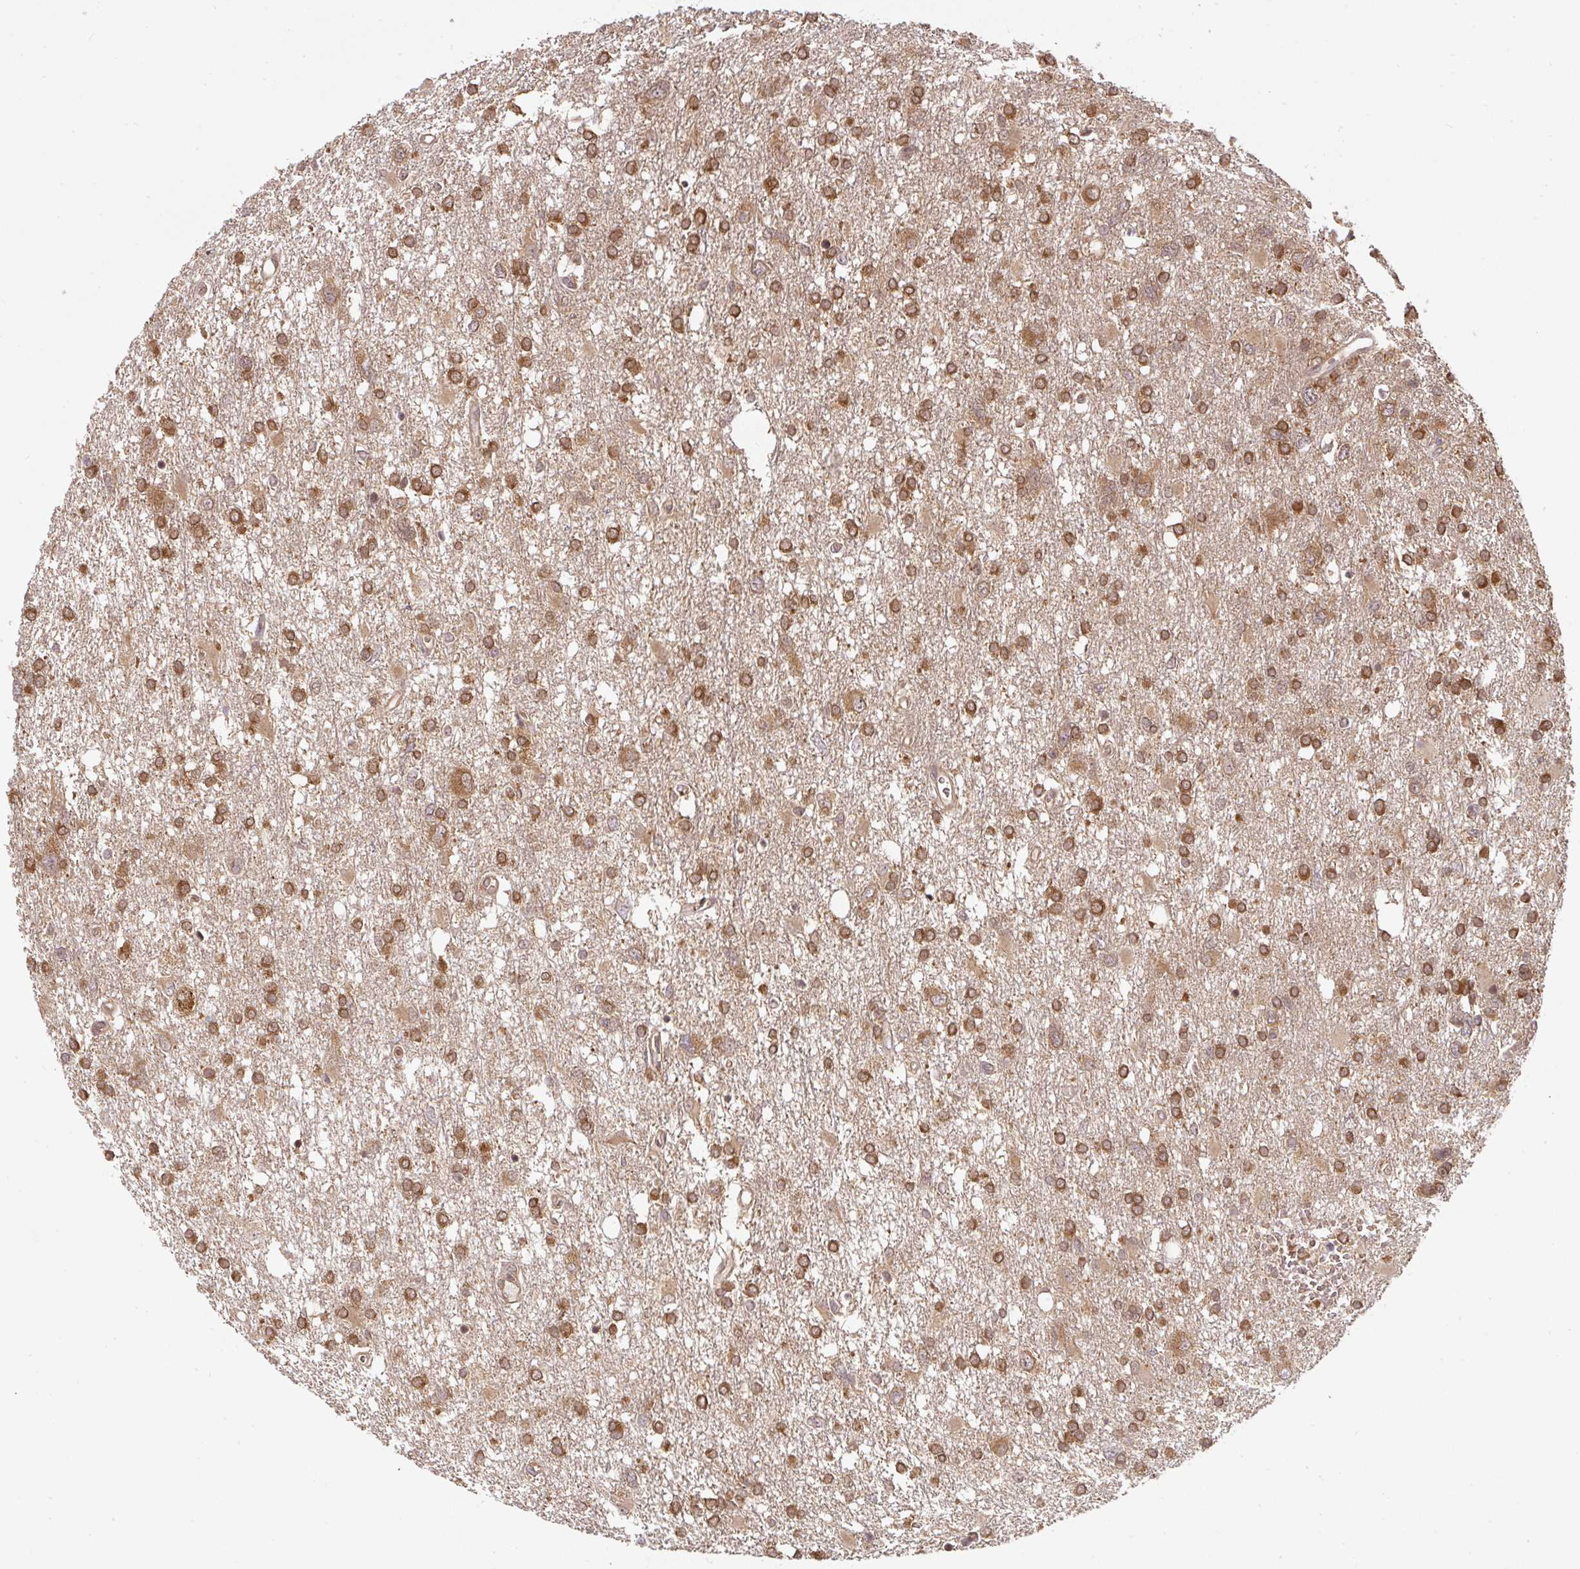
{"staining": {"intensity": "strong", "quantity": ">75%", "location": "cytoplasmic/membranous"}, "tissue": "glioma", "cell_type": "Tumor cells", "image_type": "cancer", "snomed": [{"axis": "morphology", "description": "Glioma, malignant, High grade"}, {"axis": "topography", "description": "Brain"}], "caption": "Immunohistochemical staining of human malignant high-grade glioma displays high levels of strong cytoplasmic/membranous expression in approximately >75% of tumor cells.", "gene": "ST13", "patient": {"sex": "male", "age": 61}}